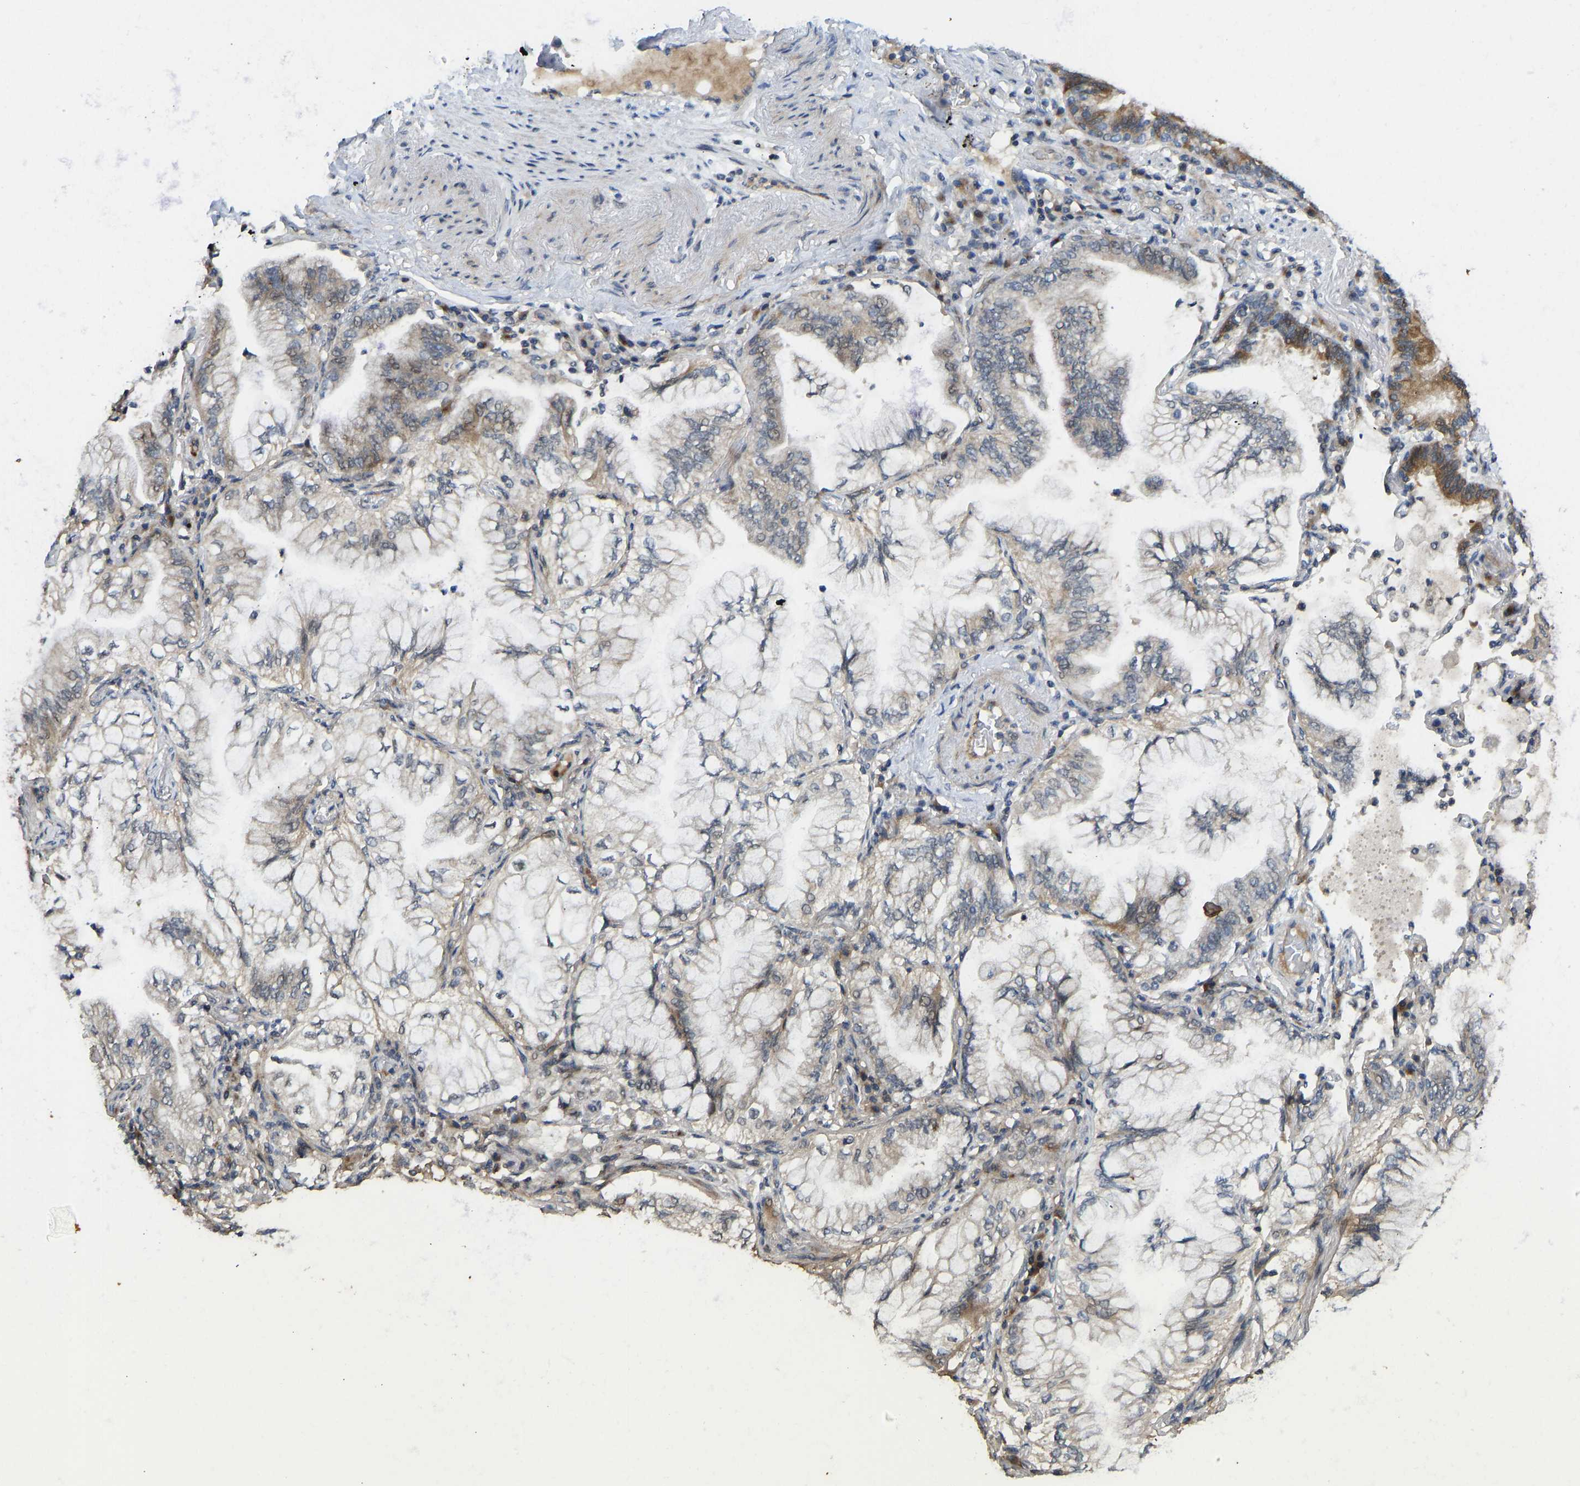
{"staining": {"intensity": "moderate", "quantity": "25%-75%", "location": "cytoplasmic/membranous"}, "tissue": "lung cancer", "cell_type": "Tumor cells", "image_type": "cancer", "snomed": [{"axis": "morphology", "description": "Adenocarcinoma, NOS"}, {"axis": "topography", "description": "Lung"}], "caption": "This is a micrograph of immunohistochemistry staining of lung adenocarcinoma, which shows moderate staining in the cytoplasmic/membranous of tumor cells.", "gene": "NDRG3", "patient": {"sex": "female", "age": 70}}